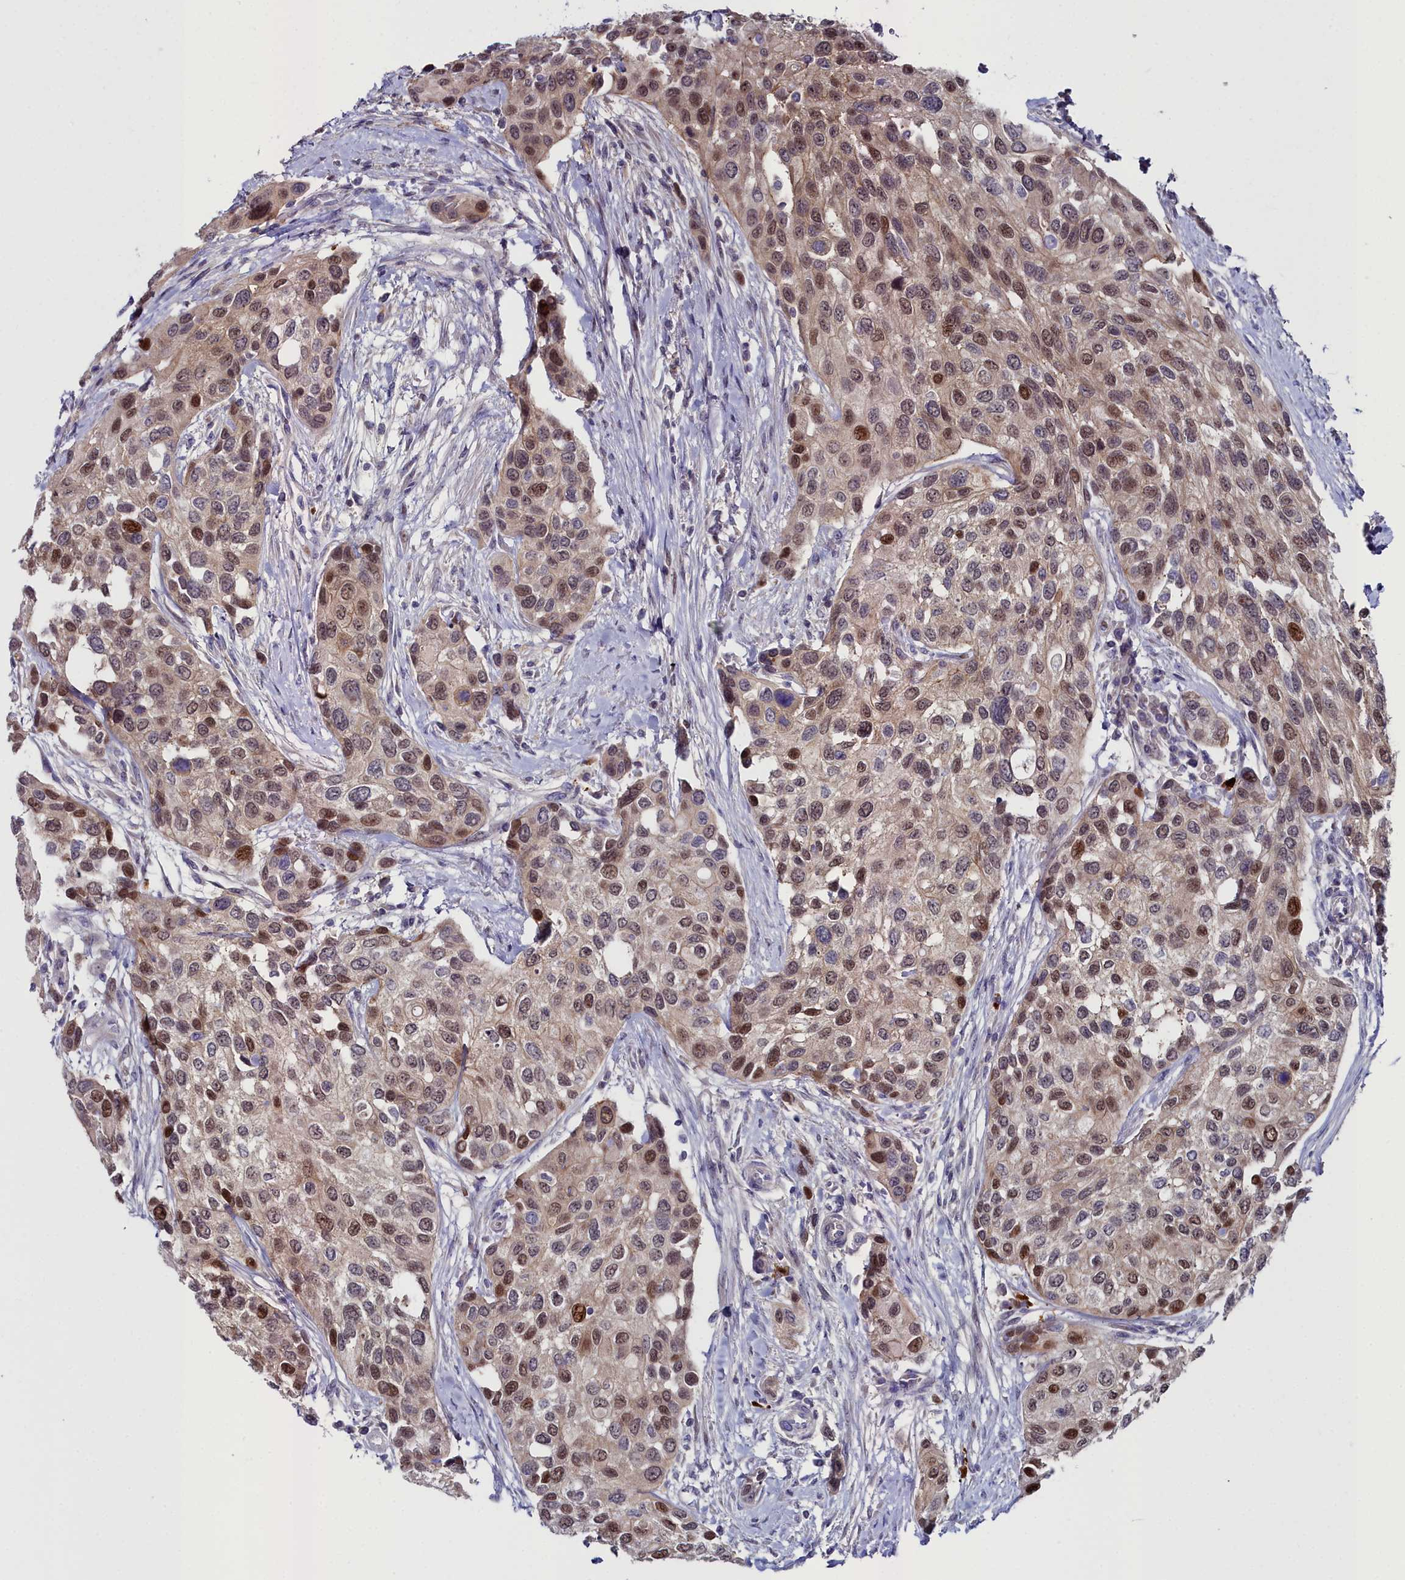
{"staining": {"intensity": "moderate", "quantity": ">75%", "location": "nuclear"}, "tissue": "urothelial cancer", "cell_type": "Tumor cells", "image_type": "cancer", "snomed": [{"axis": "morphology", "description": "Normal tissue, NOS"}, {"axis": "morphology", "description": "Urothelial carcinoma, High grade"}, {"axis": "topography", "description": "Vascular tissue"}, {"axis": "topography", "description": "Urinary bladder"}], "caption": "Protein expression analysis of human urothelial carcinoma (high-grade) reveals moderate nuclear staining in about >75% of tumor cells.", "gene": "KCTD18", "patient": {"sex": "female", "age": 56}}